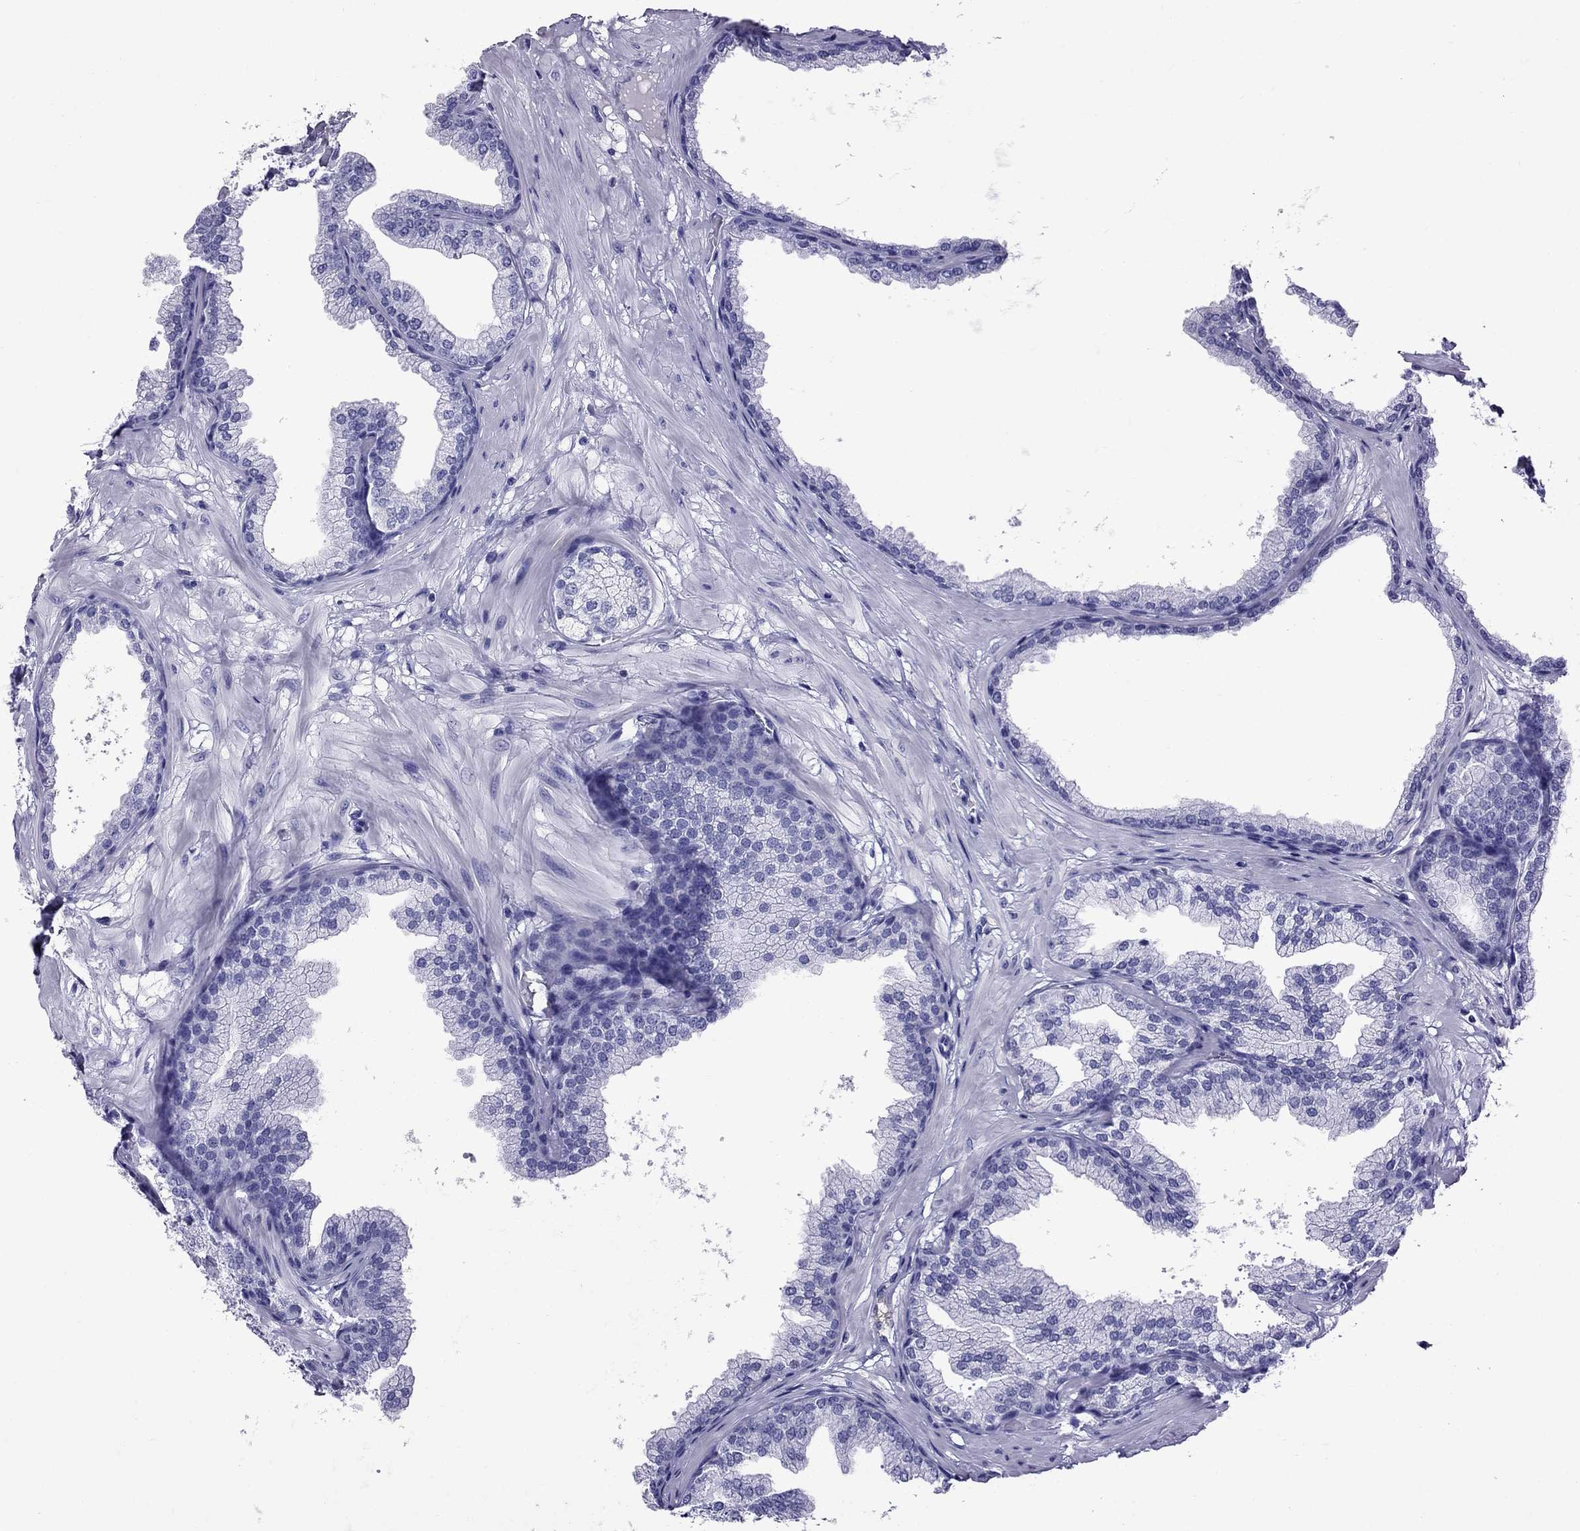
{"staining": {"intensity": "negative", "quantity": "none", "location": "none"}, "tissue": "prostate", "cell_type": "Glandular cells", "image_type": "normal", "snomed": [{"axis": "morphology", "description": "Normal tissue, NOS"}, {"axis": "topography", "description": "Prostate"}], "caption": "The immunohistochemistry photomicrograph has no significant staining in glandular cells of prostate. Nuclei are stained in blue.", "gene": "SCART1", "patient": {"sex": "male", "age": 37}}